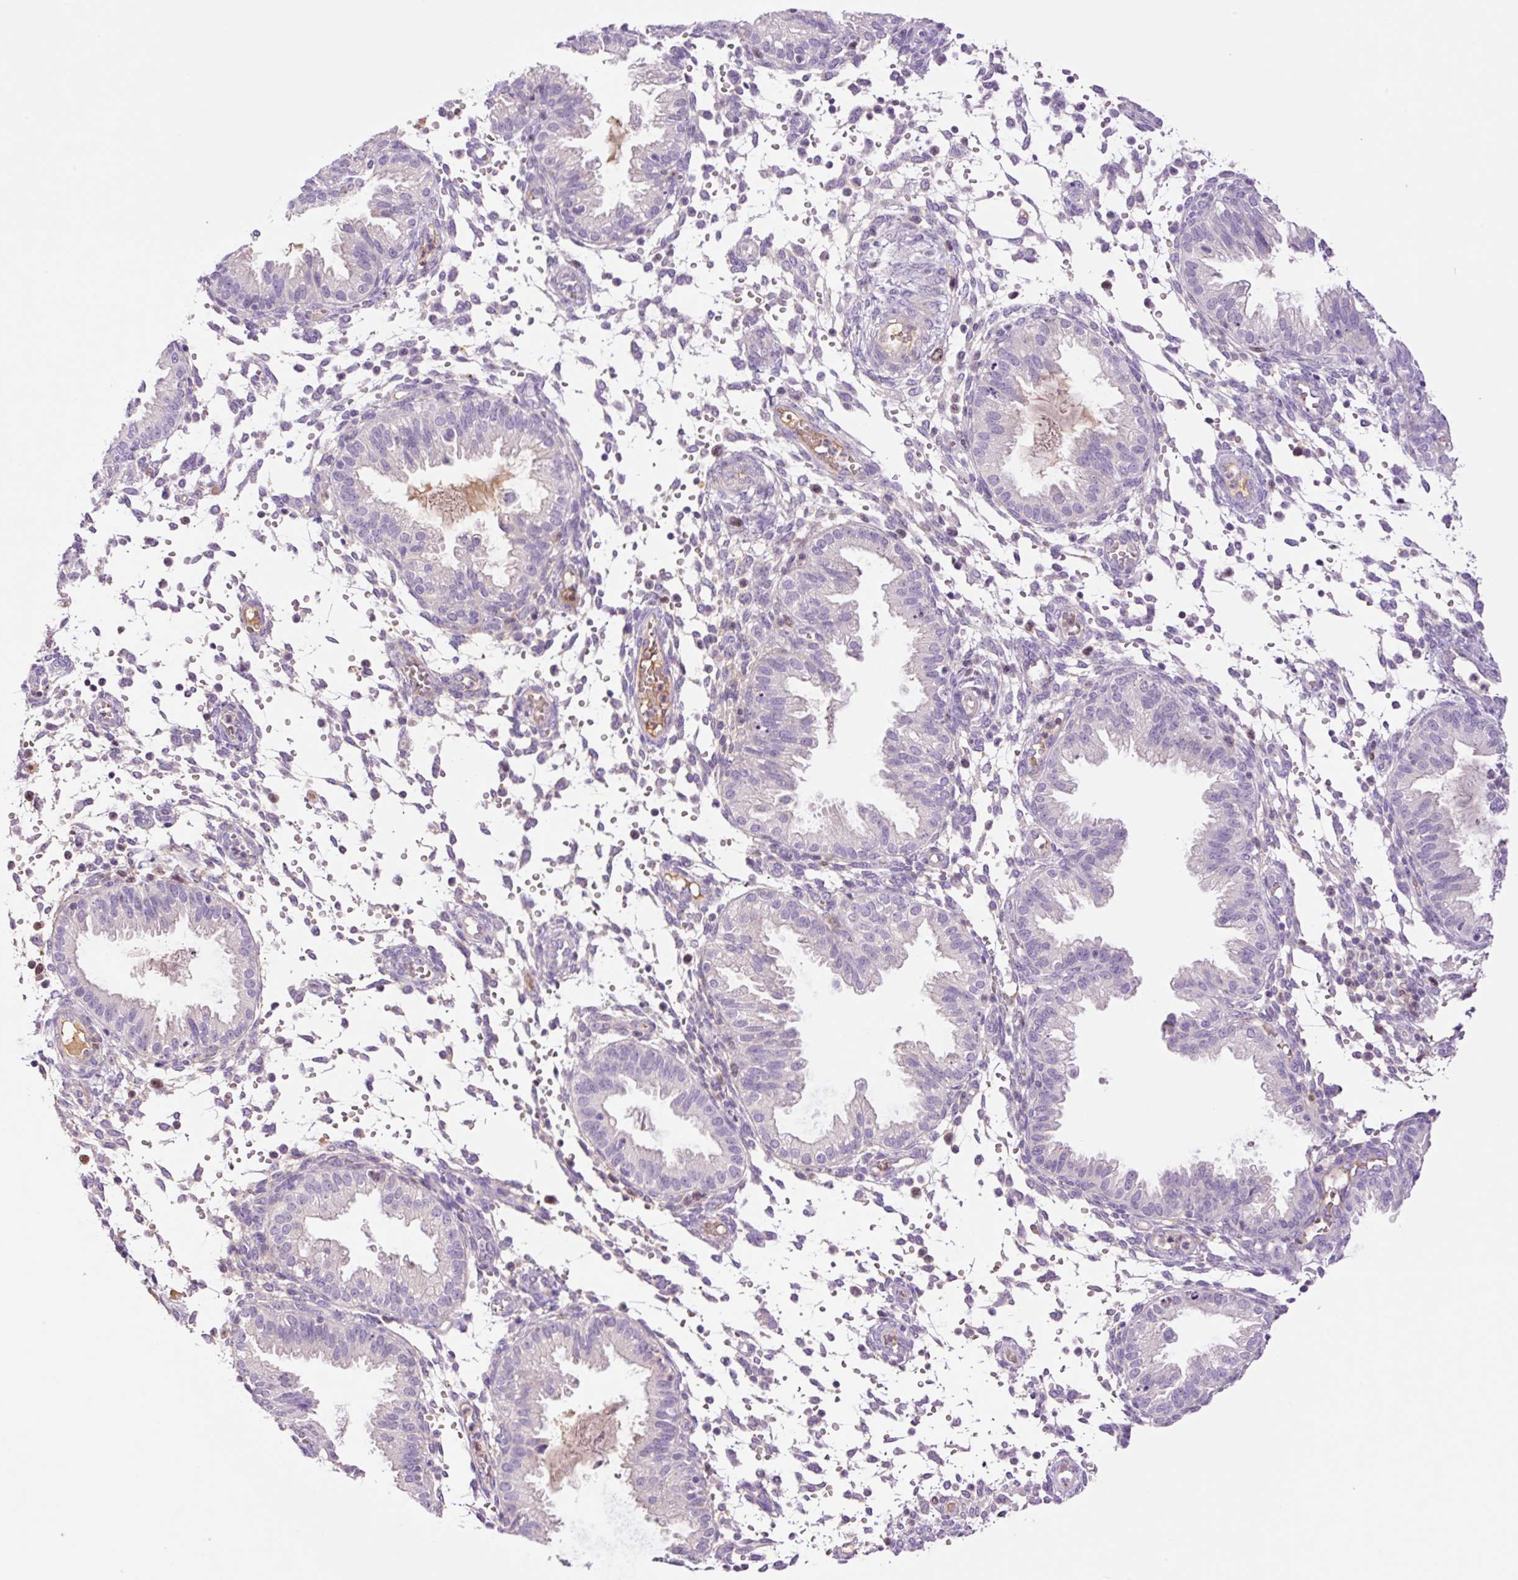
{"staining": {"intensity": "negative", "quantity": "none", "location": "none"}, "tissue": "endometrium", "cell_type": "Cells in endometrial stroma", "image_type": "normal", "snomed": [{"axis": "morphology", "description": "Normal tissue, NOS"}, {"axis": "topography", "description": "Endometrium"}], "caption": "An immunohistochemistry micrograph of unremarkable endometrium is shown. There is no staining in cells in endometrial stroma of endometrium.", "gene": "DPPA4", "patient": {"sex": "female", "age": 33}}